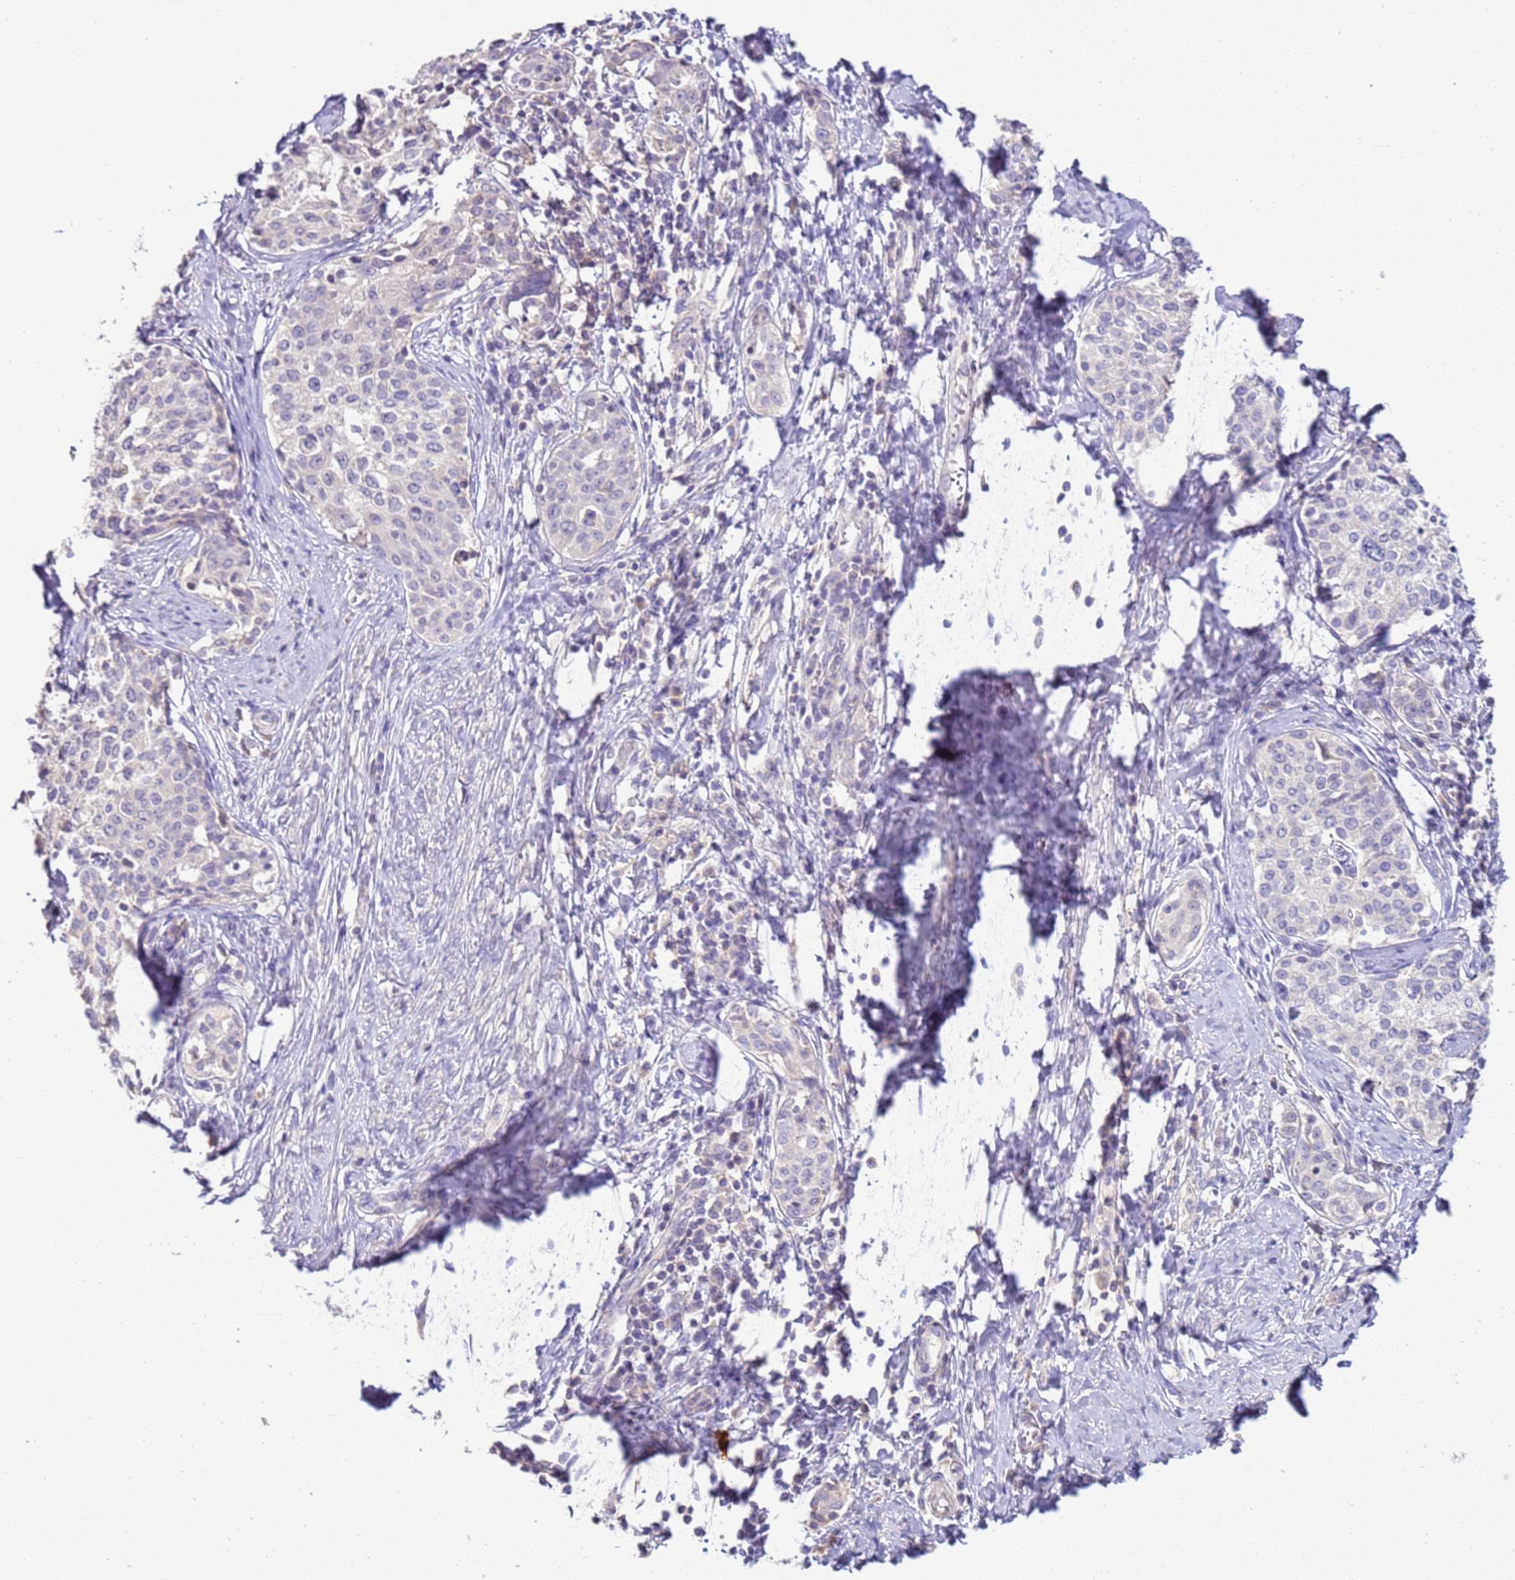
{"staining": {"intensity": "negative", "quantity": "none", "location": "none"}, "tissue": "cervical cancer", "cell_type": "Tumor cells", "image_type": "cancer", "snomed": [{"axis": "morphology", "description": "Squamous cell carcinoma, NOS"}, {"axis": "morphology", "description": "Adenocarcinoma, NOS"}, {"axis": "topography", "description": "Cervix"}], "caption": "Immunohistochemistry photomicrograph of cervical cancer stained for a protein (brown), which shows no positivity in tumor cells.", "gene": "IL2RG", "patient": {"sex": "female", "age": 52}}